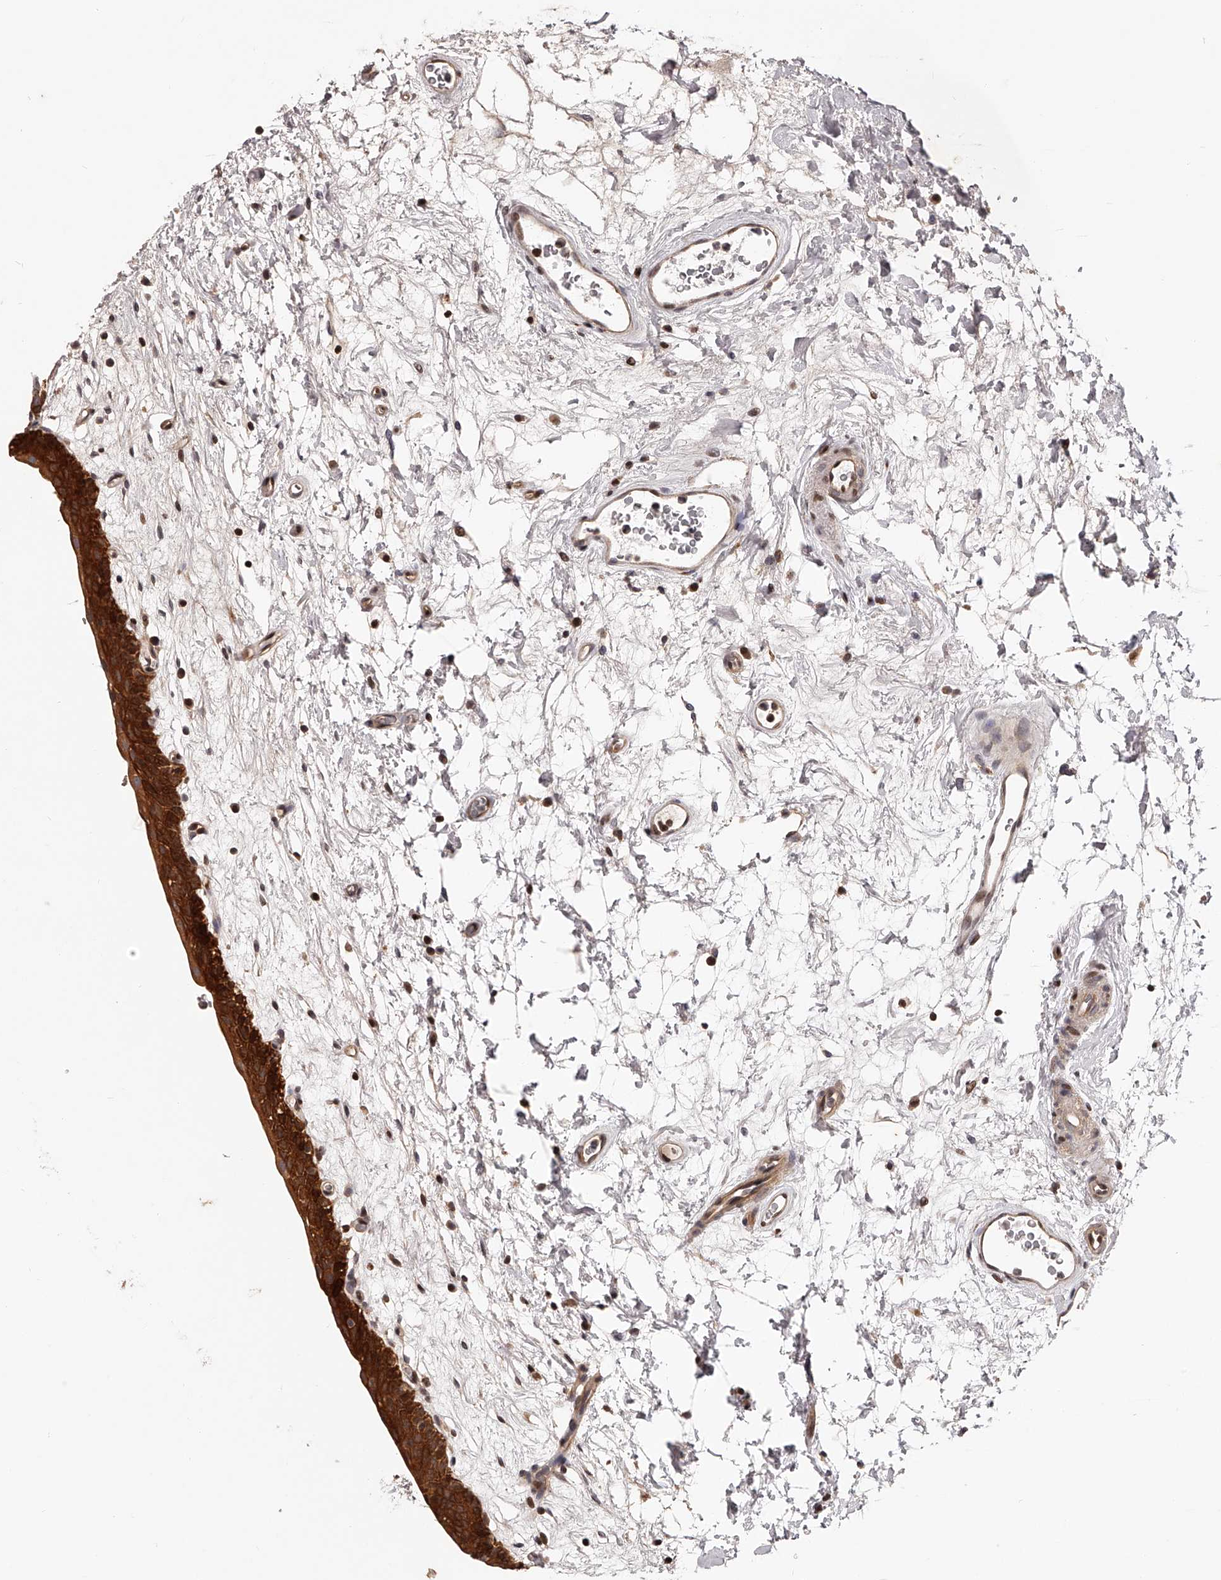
{"staining": {"intensity": "strong", "quantity": ">75%", "location": "cytoplasmic/membranous"}, "tissue": "urinary bladder", "cell_type": "Urothelial cells", "image_type": "normal", "snomed": [{"axis": "morphology", "description": "Normal tissue, NOS"}, {"axis": "topography", "description": "Urinary bladder"}], "caption": "The photomicrograph reveals a brown stain indicating the presence of a protein in the cytoplasmic/membranous of urothelial cells in urinary bladder.", "gene": "PFDN2", "patient": {"sex": "male", "age": 83}}